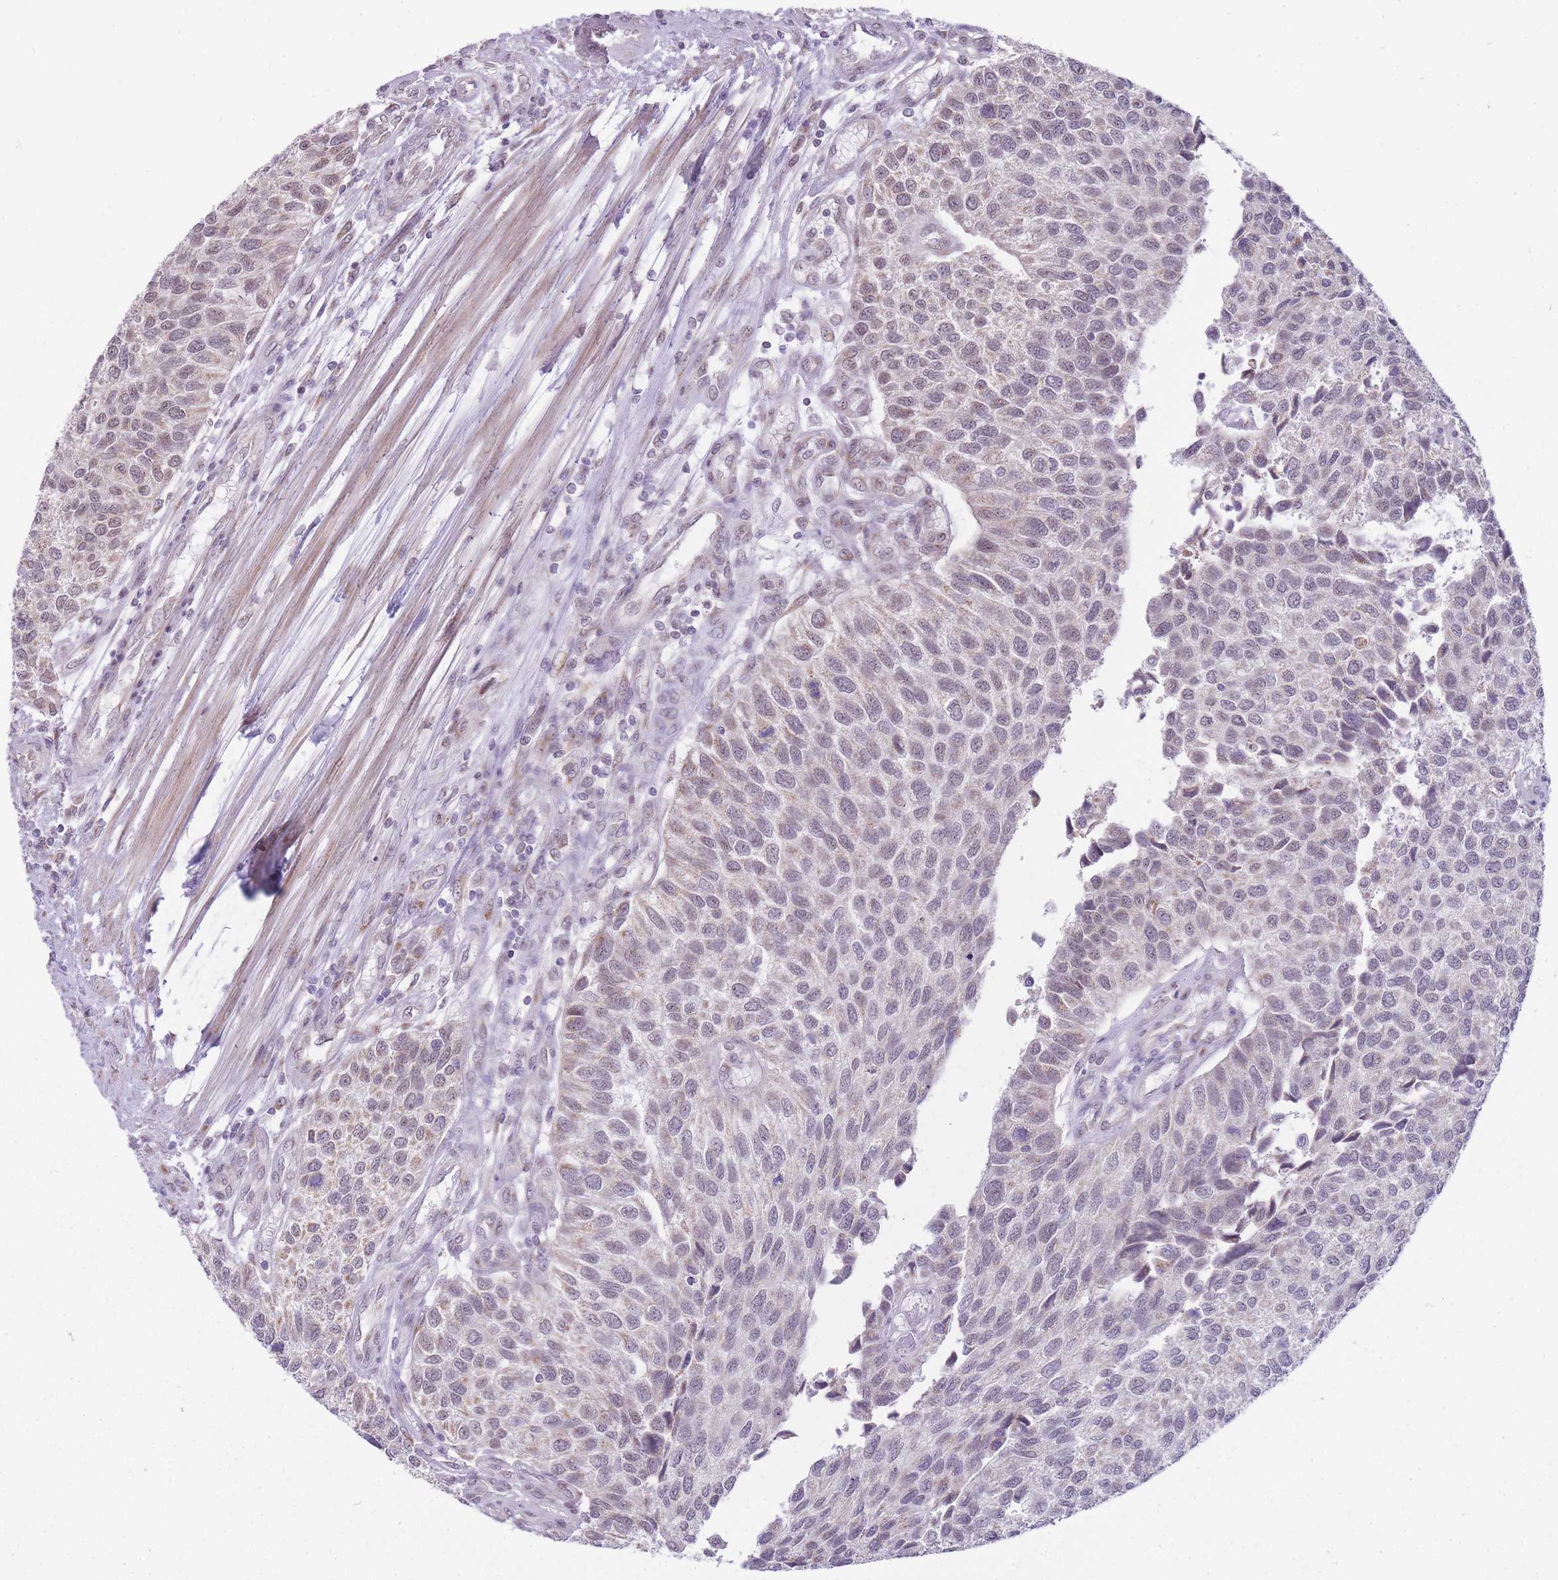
{"staining": {"intensity": "negative", "quantity": "none", "location": "none"}, "tissue": "urothelial cancer", "cell_type": "Tumor cells", "image_type": "cancer", "snomed": [{"axis": "morphology", "description": "Urothelial carcinoma, NOS"}, {"axis": "topography", "description": "Urinary bladder"}], "caption": "A histopathology image of transitional cell carcinoma stained for a protein shows no brown staining in tumor cells. (DAB immunohistochemistry visualized using brightfield microscopy, high magnification).", "gene": "NELL1", "patient": {"sex": "male", "age": 55}}